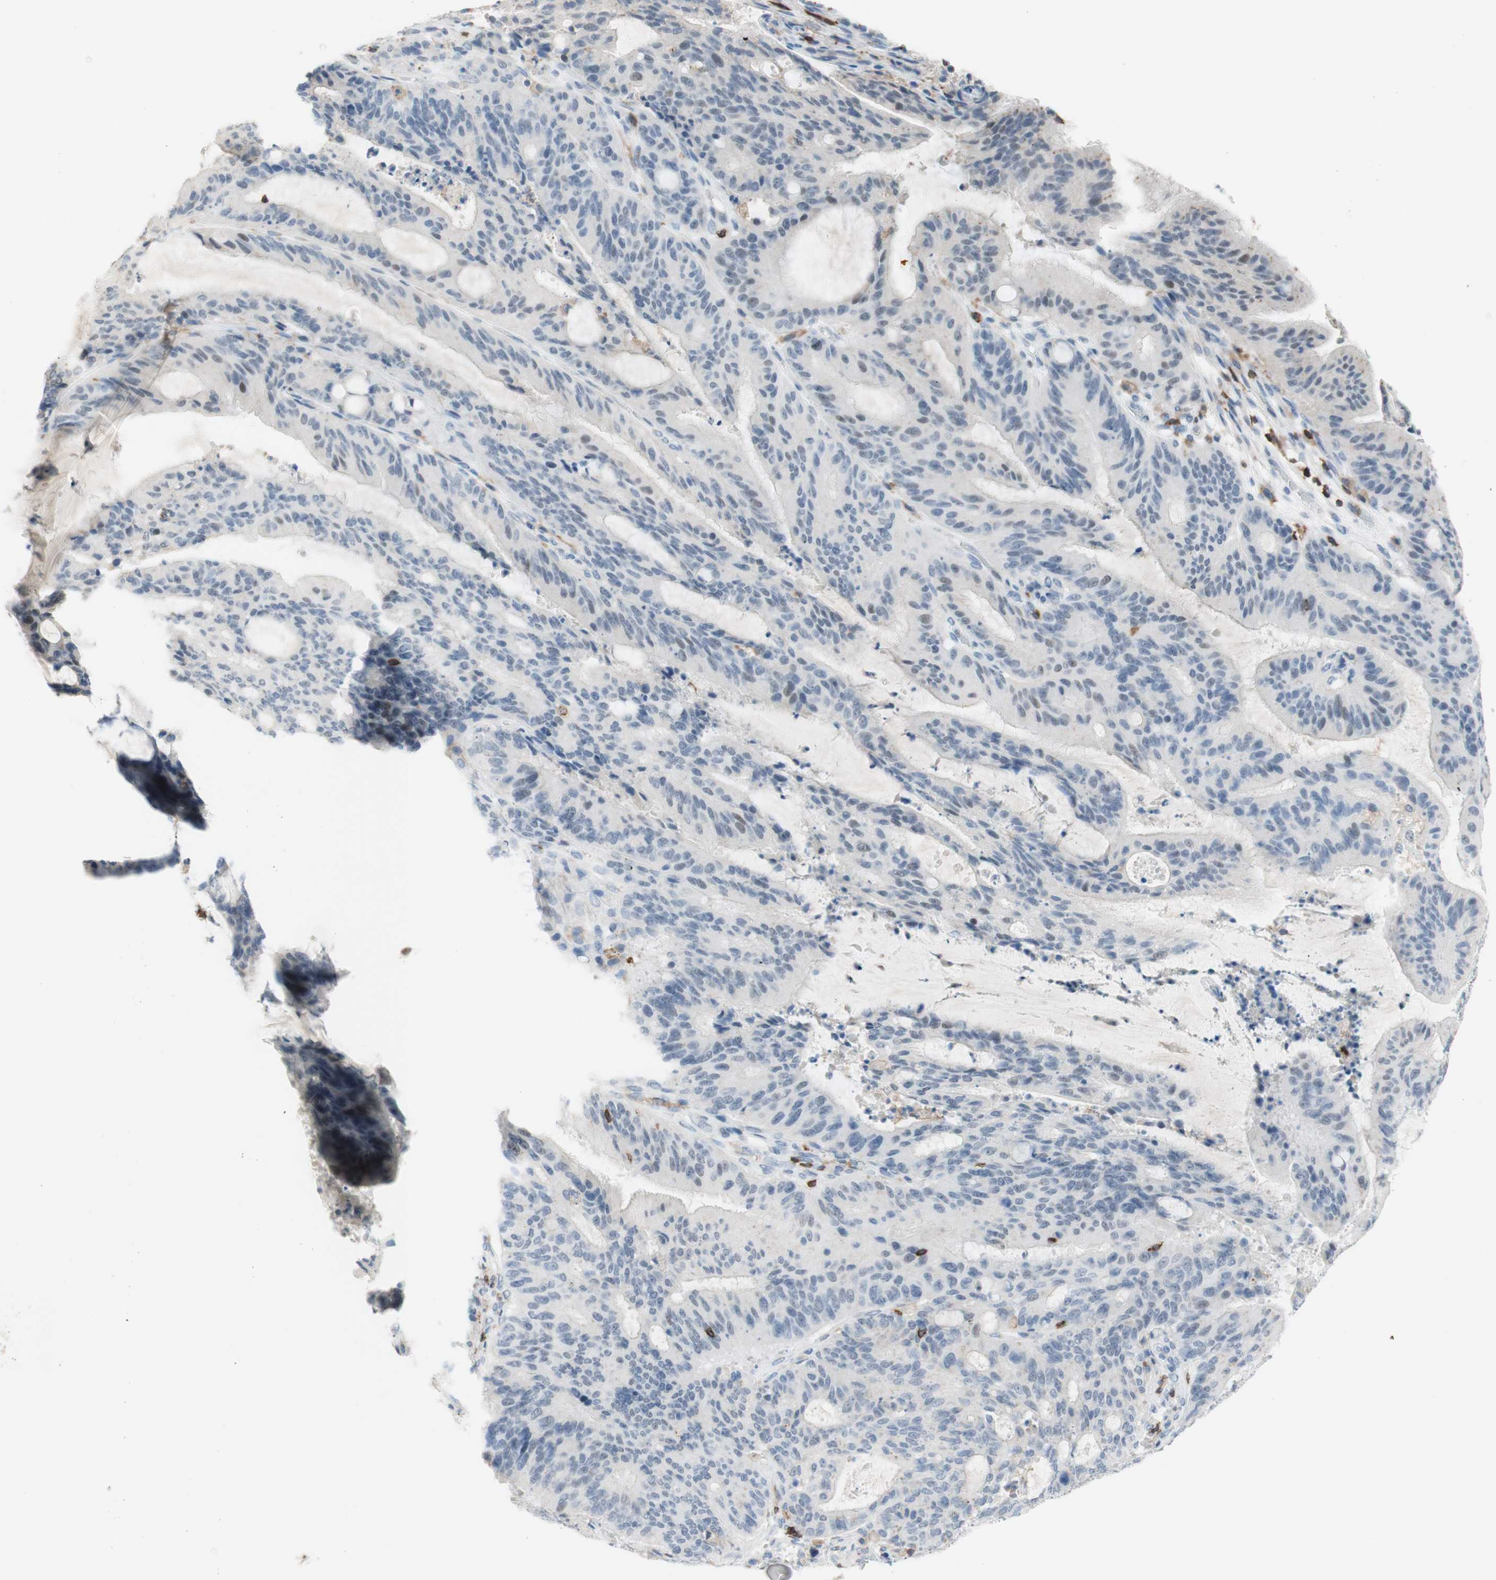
{"staining": {"intensity": "negative", "quantity": "none", "location": "none"}, "tissue": "liver cancer", "cell_type": "Tumor cells", "image_type": "cancer", "snomed": [{"axis": "morphology", "description": "Cholangiocarcinoma"}, {"axis": "topography", "description": "Liver"}], "caption": "Human liver cholangiocarcinoma stained for a protein using IHC shows no positivity in tumor cells.", "gene": "SPINK6", "patient": {"sex": "female", "age": 73}}